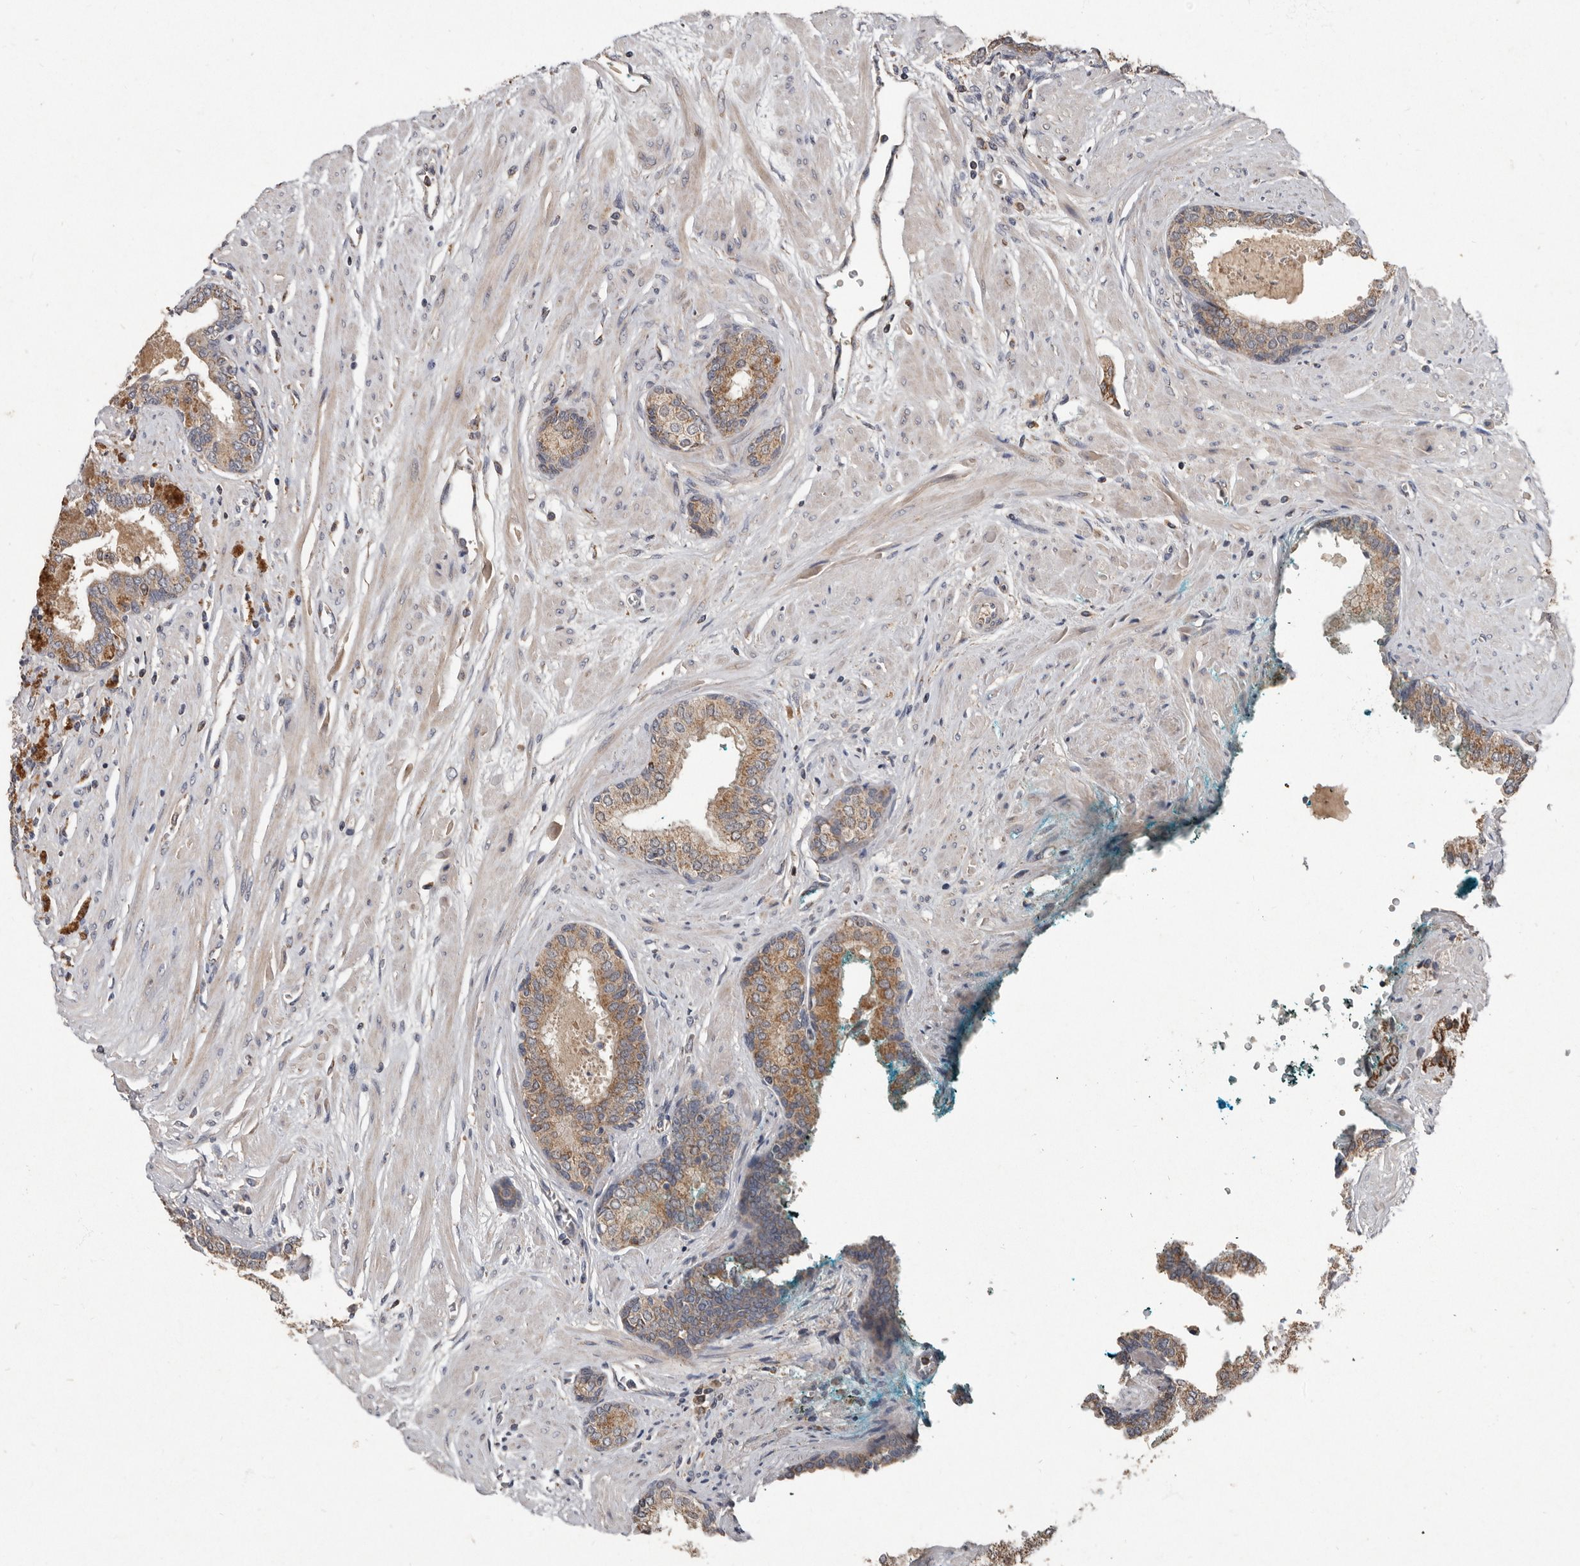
{"staining": {"intensity": "moderate", "quantity": ">75%", "location": "cytoplasmic/membranous"}, "tissue": "prostate cancer", "cell_type": "Tumor cells", "image_type": "cancer", "snomed": [{"axis": "morphology", "description": "Adenocarcinoma, High grade"}, {"axis": "topography", "description": "Prostate"}], "caption": "An image showing moderate cytoplasmic/membranous positivity in about >75% of tumor cells in prostate high-grade adenocarcinoma, as visualized by brown immunohistochemical staining.", "gene": "KIF26B", "patient": {"sex": "male", "age": 71}}